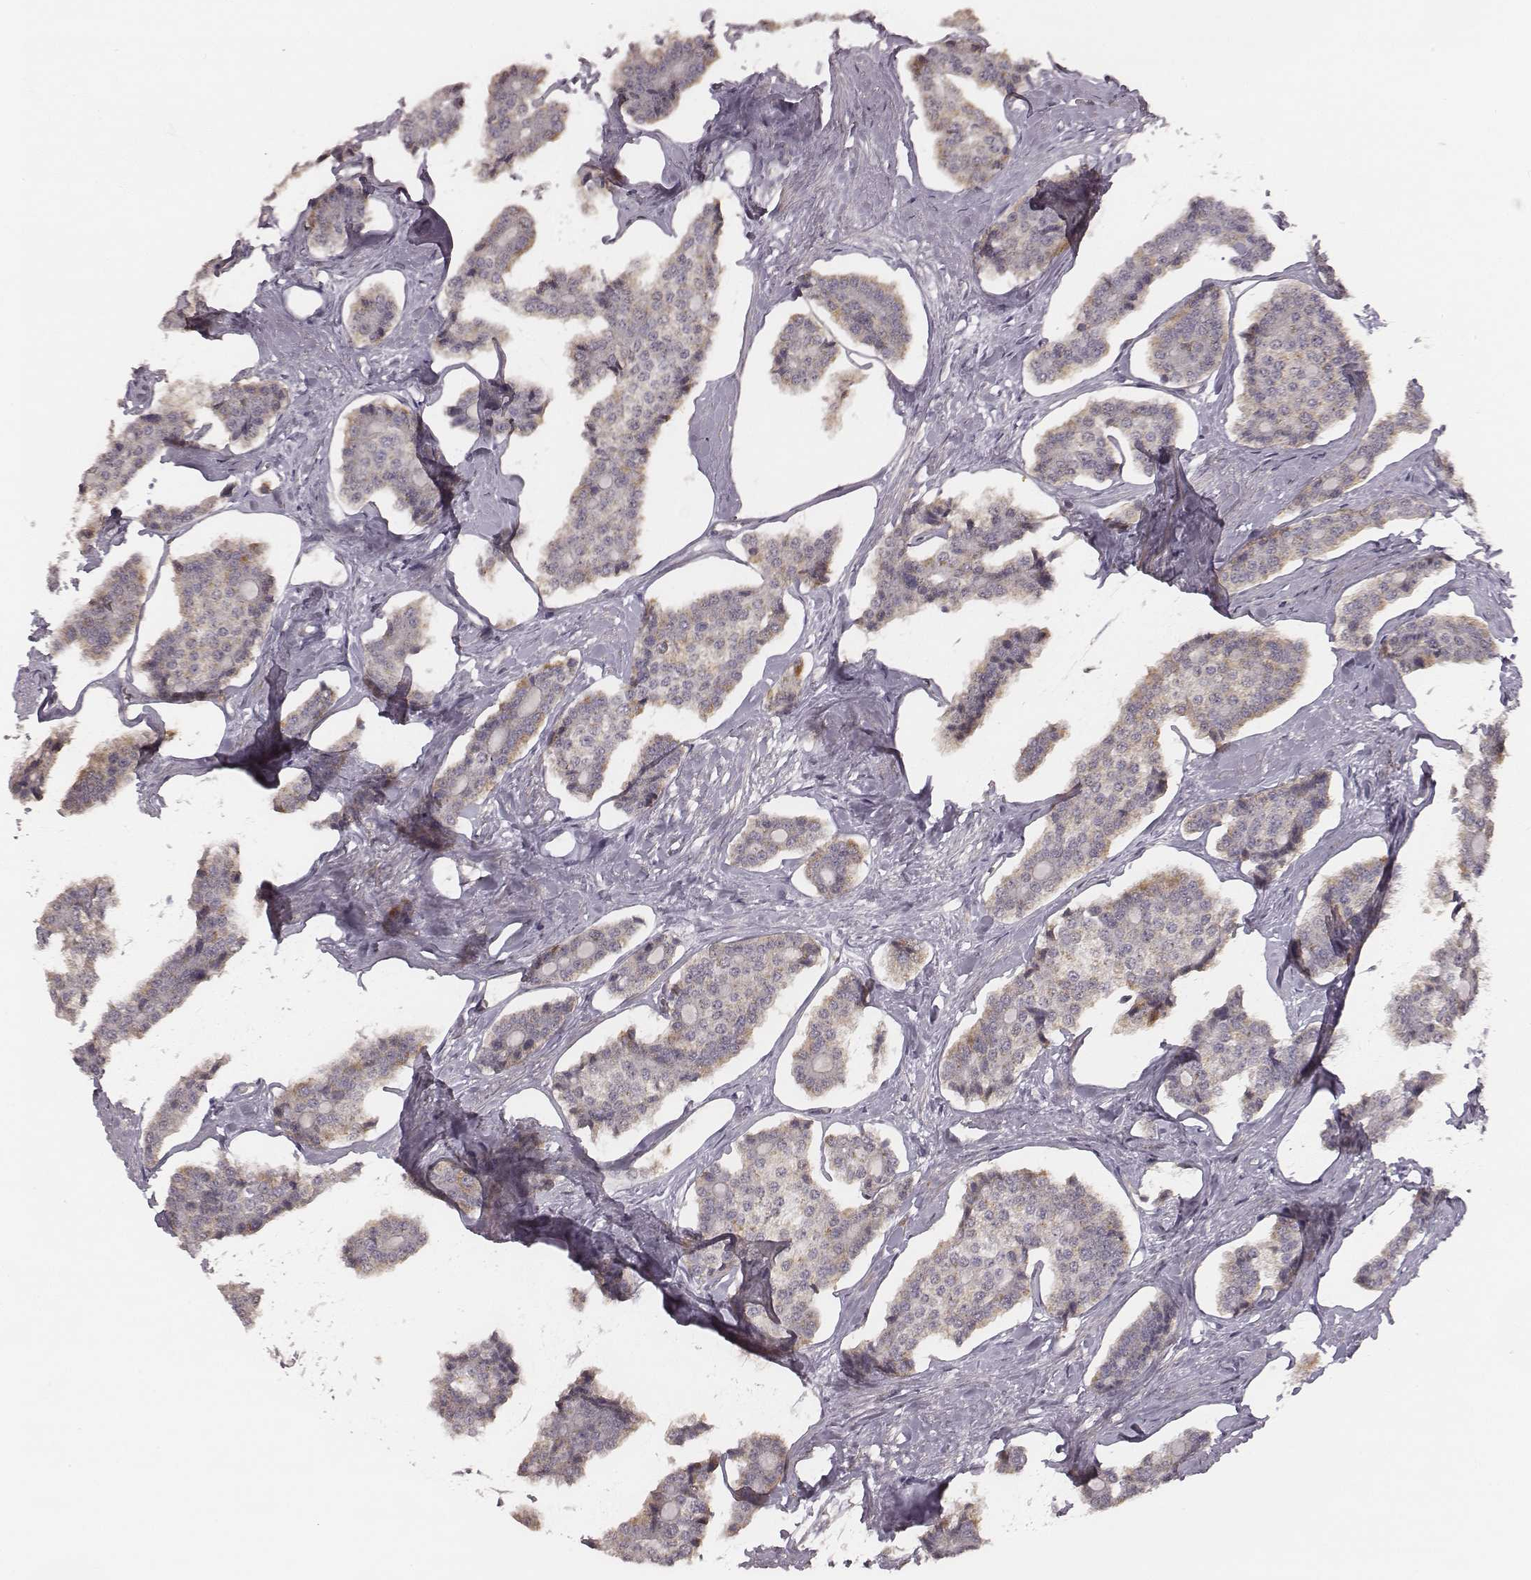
{"staining": {"intensity": "weak", "quantity": "<25%", "location": "cytoplasmic/membranous"}, "tissue": "carcinoid", "cell_type": "Tumor cells", "image_type": "cancer", "snomed": [{"axis": "morphology", "description": "Carcinoid, malignant, NOS"}, {"axis": "topography", "description": "Small intestine"}], "caption": "A photomicrograph of malignant carcinoid stained for a protein displays no brown staining in tumor cells.", "gene": "SLC7A4", "patient": {"sex": "female", "age": 65}}